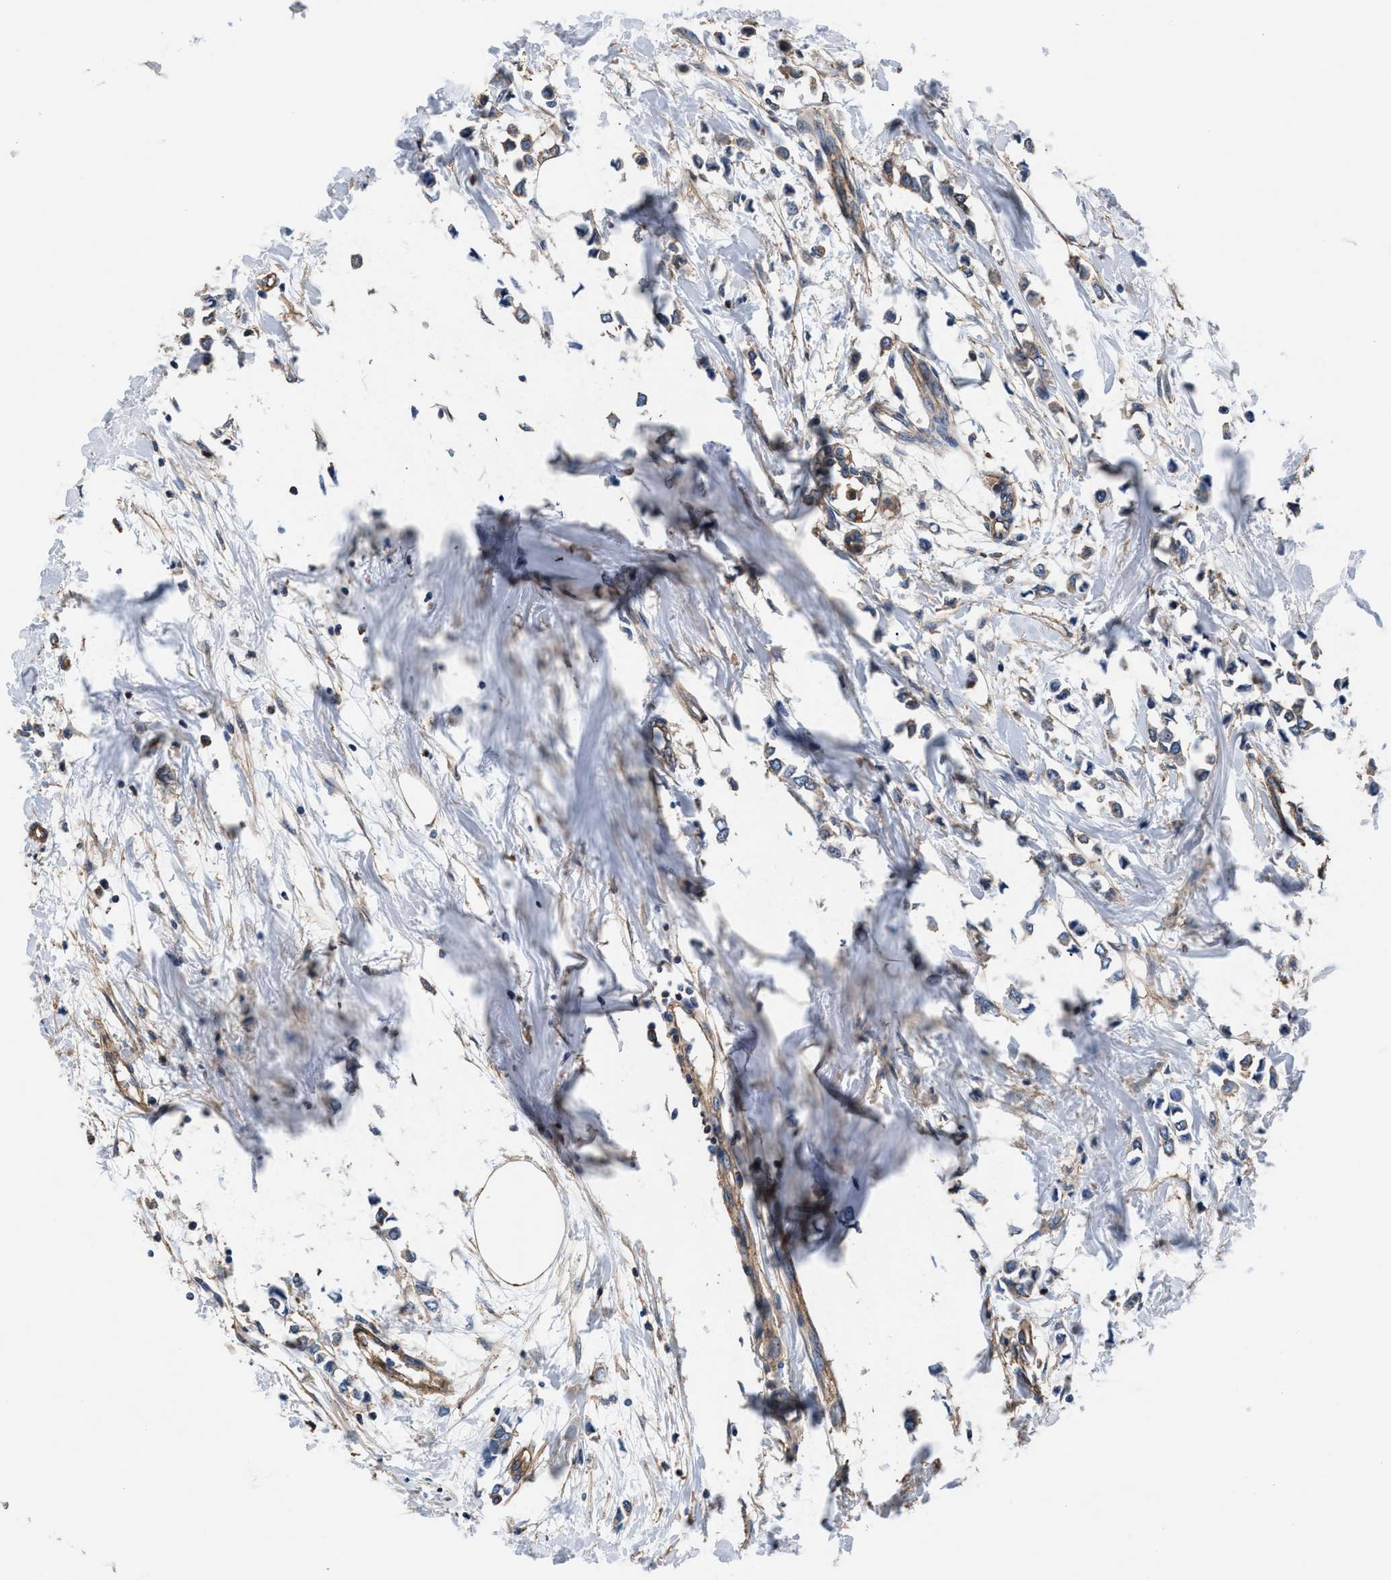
{"staining": {"intensity": "moderate", "quantity": ">75%", "location": "cytoplasmic/membranous"}, "tissue": "breast cancer", "cell_type": "Tumor cells", "image_type": "cancer", "snomed": [{"axis": "morphology", "description": "Lobular carcinoma"}, {"axis": "topography", "description": "Breast"}], "caption": "A brown stain labels moderate cytoplasmic/membranous expression of a protein in human breast cancer tumor cells.", "gene": "NKTR", "patient": {"sex": "female", "age": 51}}